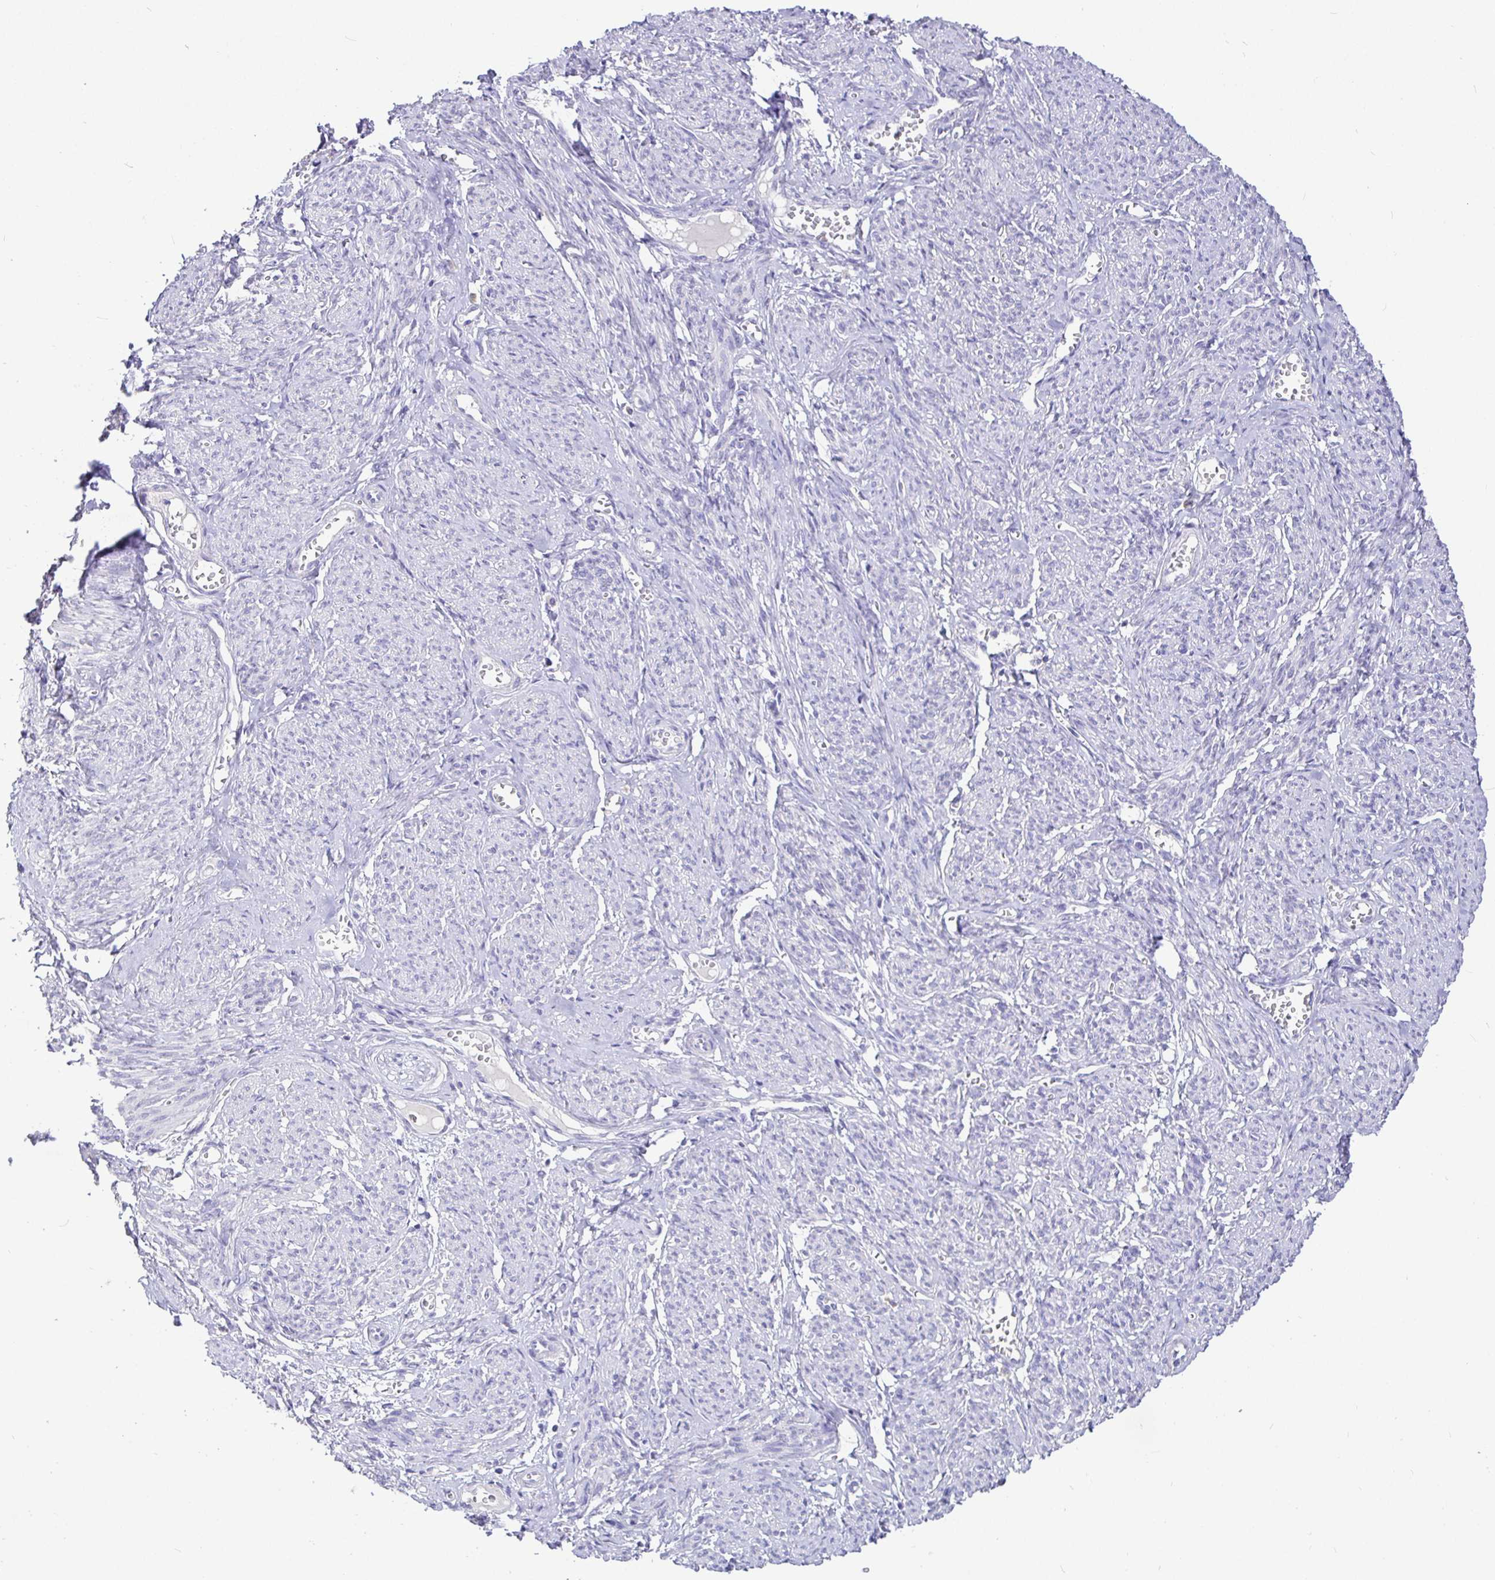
{"staining": {"intensity": "negative", "quantity": "none", "location": "none"}, "tissue": "smooth muscle", "cell_type": "Smooth muscle cells", "image_type": "normal", "snomed": [{"axis": "morphology", "description": "Normal tissue, NOS"}, {"axis": "topography", "description": "Smooth muscle"}], "caption": "An immunohistochemistry micrograph of benign smooth muscle is shown. There is no staining in smooth muscle cells of smooth muscle. Nuclei are stained in blue.", "gene": "EZHIP", "patient": {"sex": "female", "age": 65}}